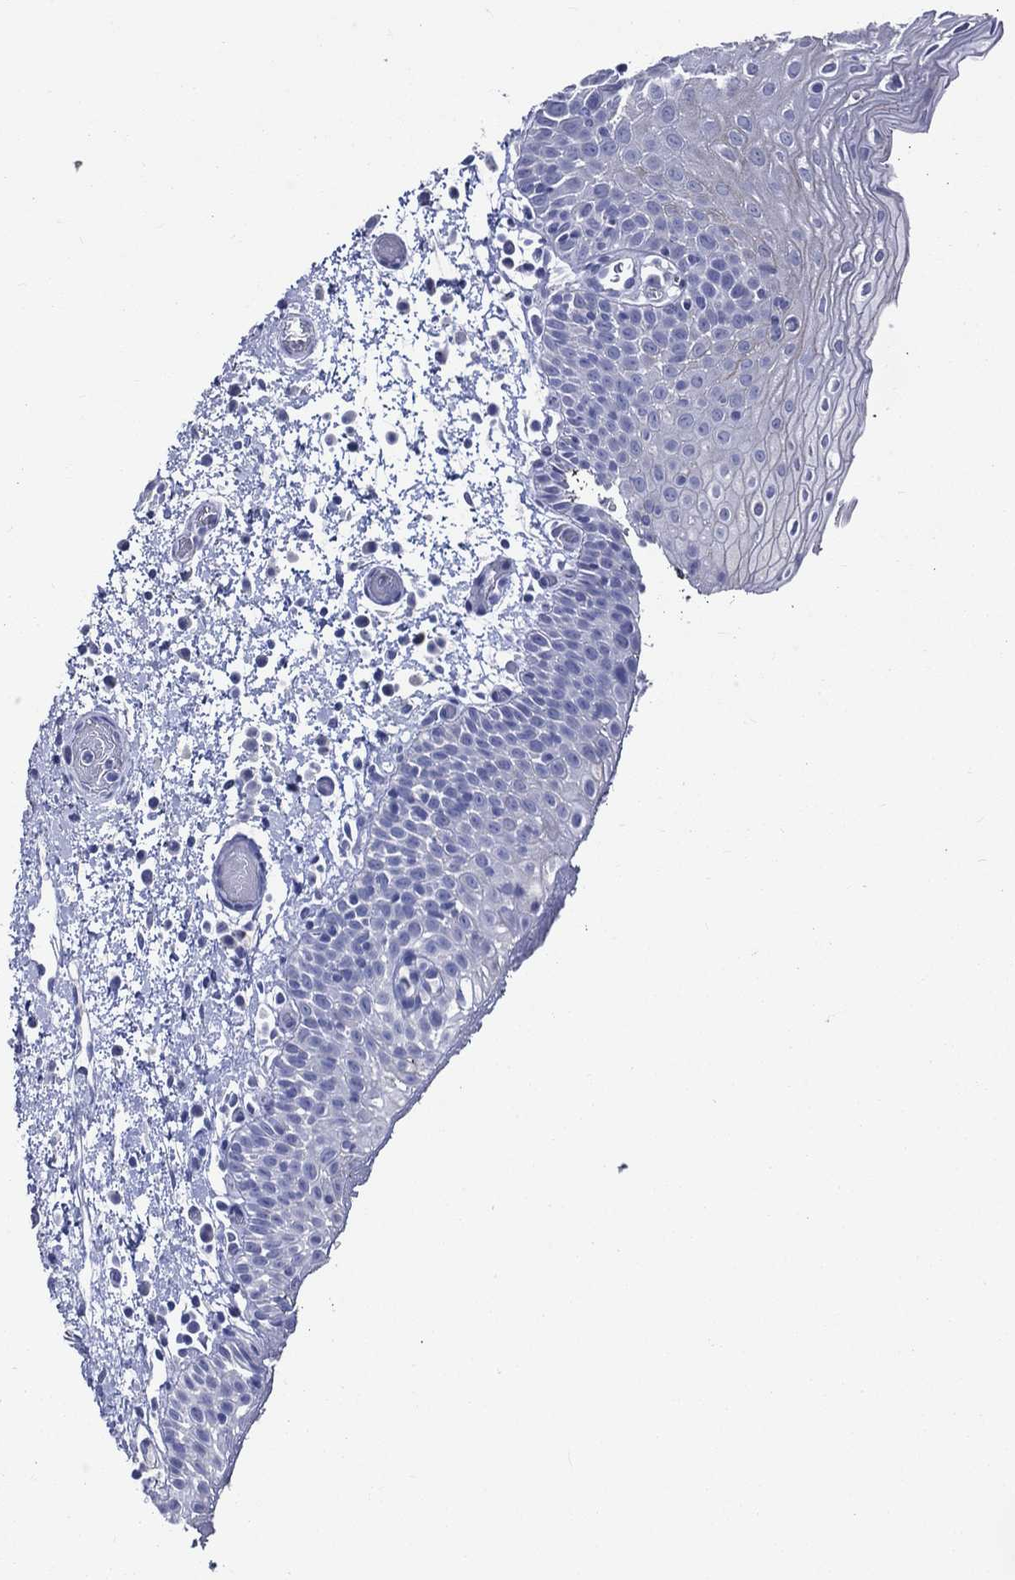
{"staining": {"intensity": "negative", "quantity": "none", "location": "none"}, "tissue": "oral mucosa", "cell_type": "Squamous epithelial cells", "image_type": "normal", "snomed": [{"axis": "morphology", "description": "Normal tissue, NOS"}, {"axis": "morphology", "description": "Squamous cell carcinoma, NOS"}, {"axis": "topography", "description": "Oral tissue"}, {"axis": "topography", "description": "Tounge, NOS"}, {"axis": "topography", "description": "Head-Neck"}], "caption": "The immunohistochemistry (IHC) image has no significant positivity in squamous epithelial cells of oral mucosa. (DAB immunohistochemistry visualized using brightfield microscopy, high magnification).", "gene": "ACE2", "patient": {"sex": "female", "age": 80}}